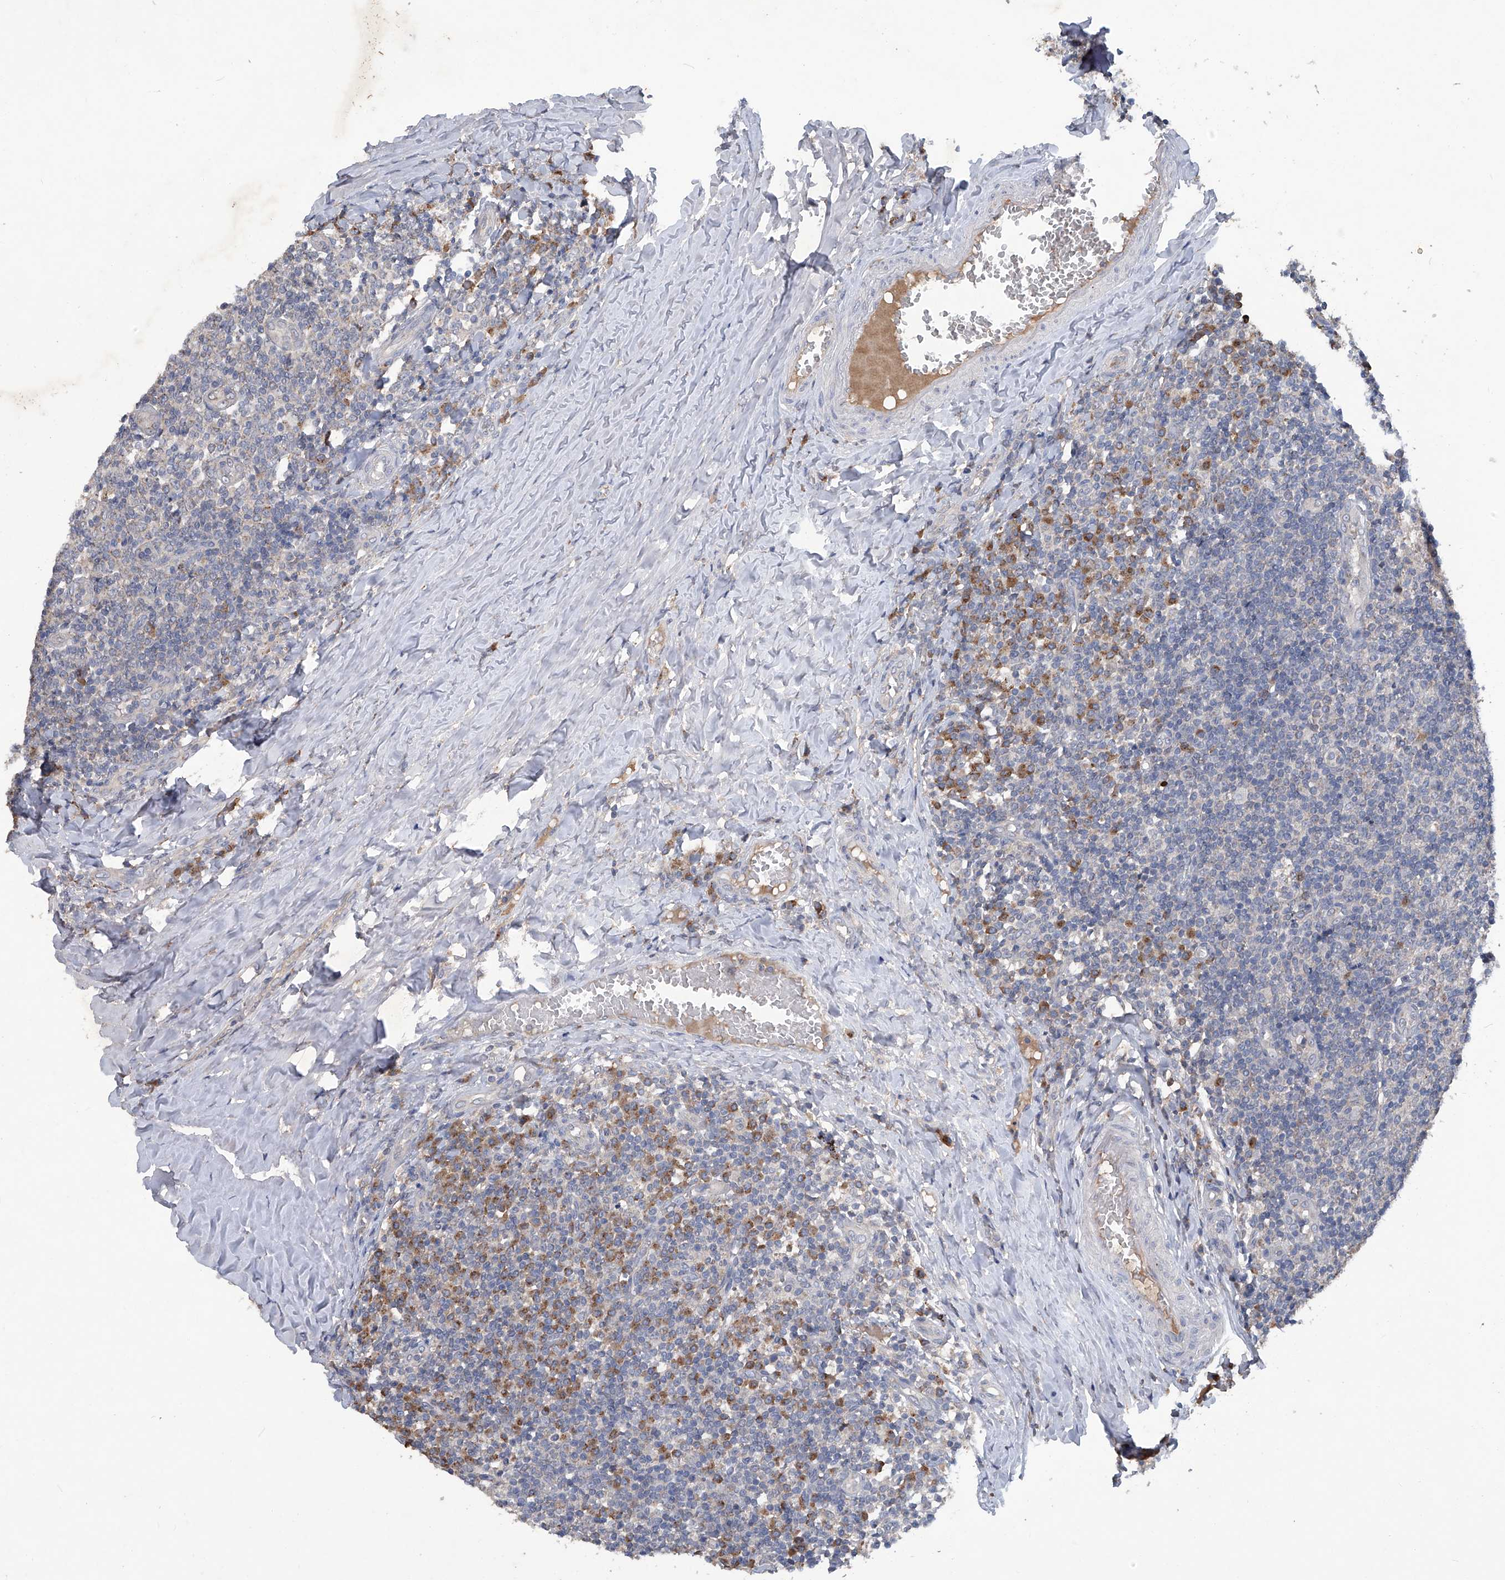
{"staining": {"intensity": "negative", "quantity": "none", "location": "none"}, "tissue": "tonsil", "cell_type": "Germinal center cells", "image_type": "normal", "snomed": [{"axis": "morphology", "description": "Normal tissue, NOS"}, {"axis": "topography", "description": "Tonsil"}], "caption": "This is a image of immunohistochemistry staining of unremarkable tonsil, which shows no positivity in germinal center cells. (Immunohistochemistry (ihc), brightfield microscopy, high magnification).", "gene": "PCSK5", "patient": {"sex": "female", "age": 19}}